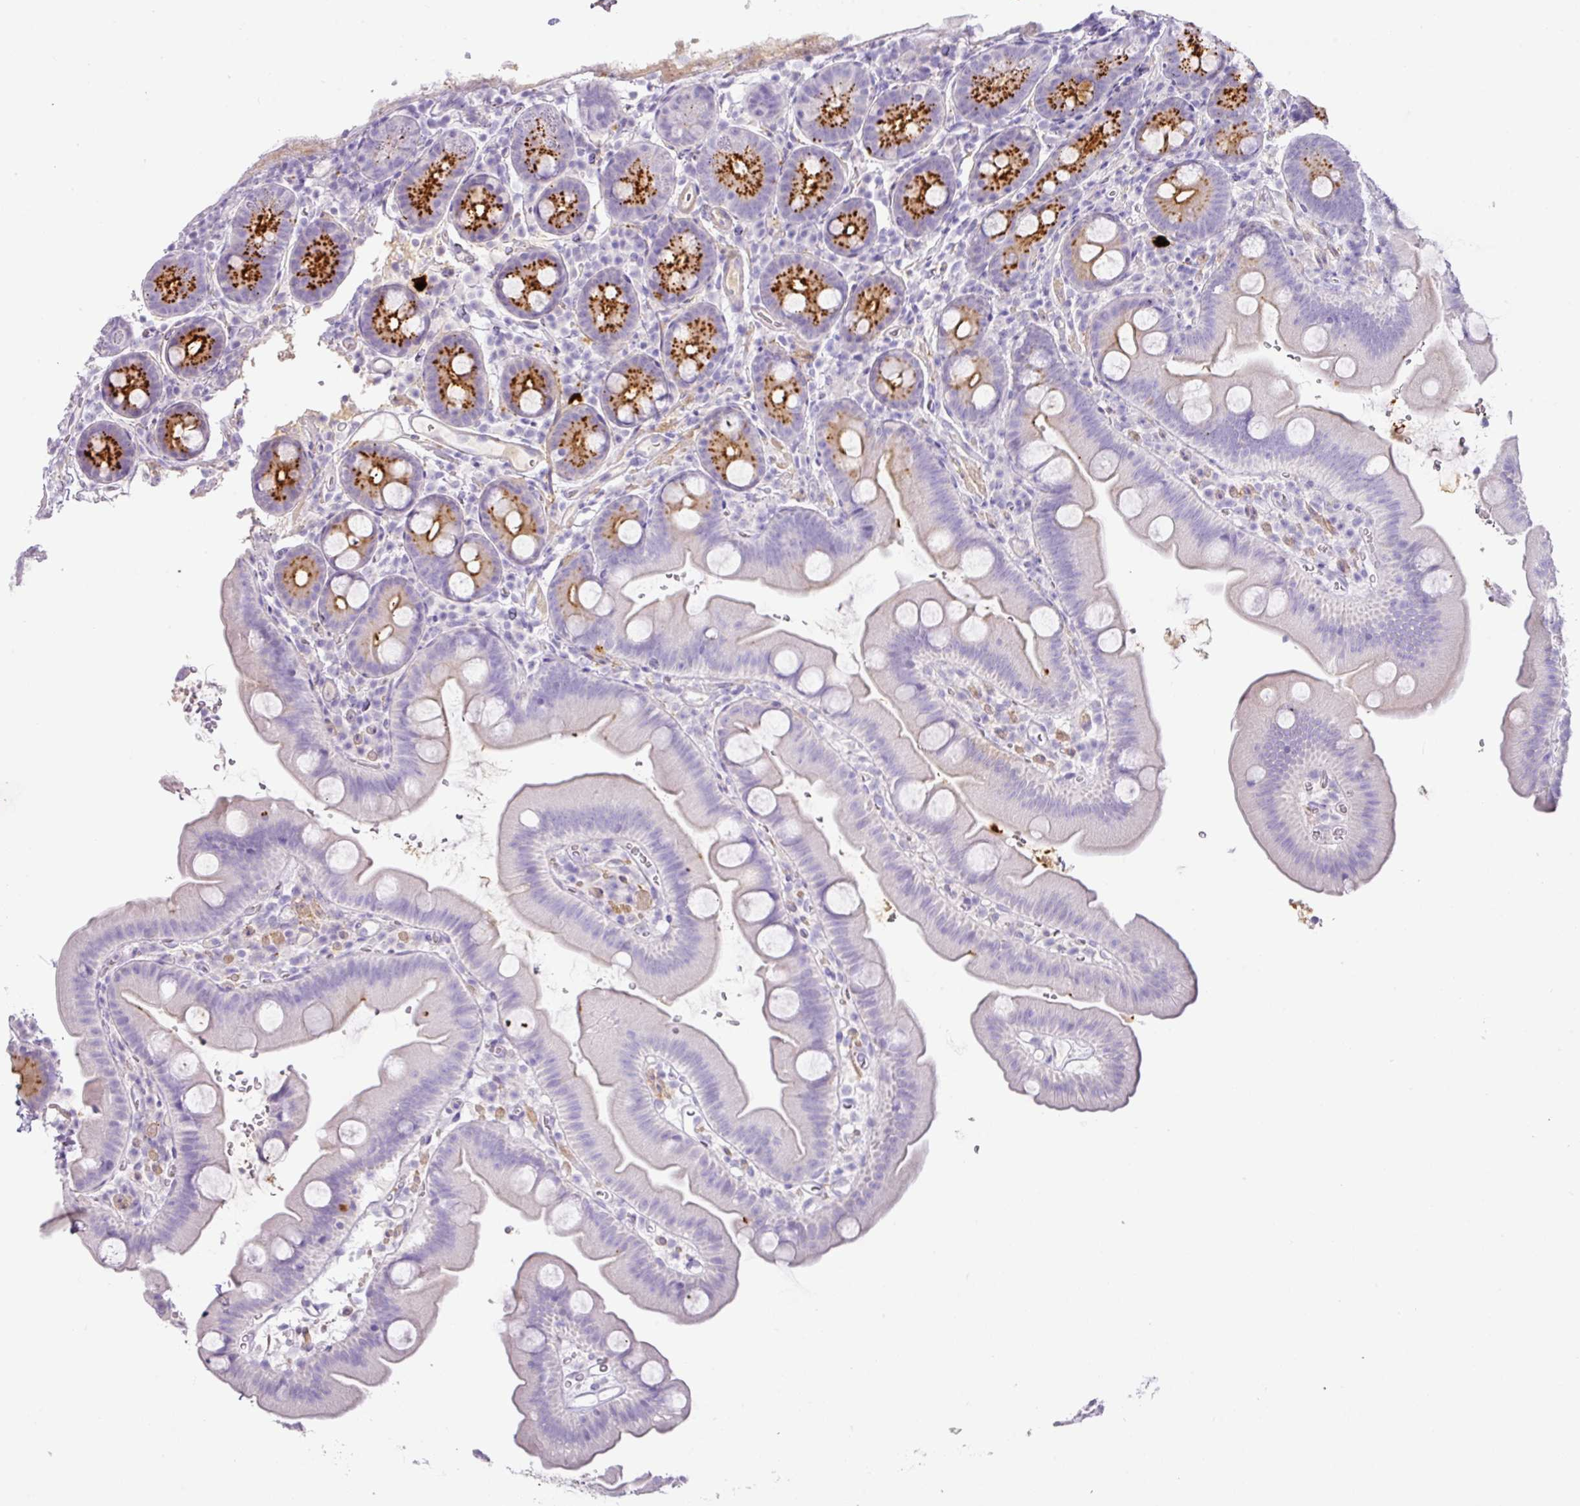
{"staining": {"intensity": "strong", "quantity": "25%-75%", "location": "cytoplasmic/membranous"}, "tissue": "small intestine", "cell_type": "Glandular cells", "image_type": "normal", "snomed": [{"axis": "morphology", "description": "Normal tissue, NOS"}, {"axis": "topography", "description": "Small intestine"}], "caption": "Immunohistochemistry (DAB (3,3'-diaminobenzidine)) staining of normal small intestine reveals strong cytoplasmic/membranous protein staining in approximately 25%-75% of glandular cells. (IHC, brightfield microscopy, high magnification).", "gene": "TARM1", "patient": {"sex": "female", "age": 68}}